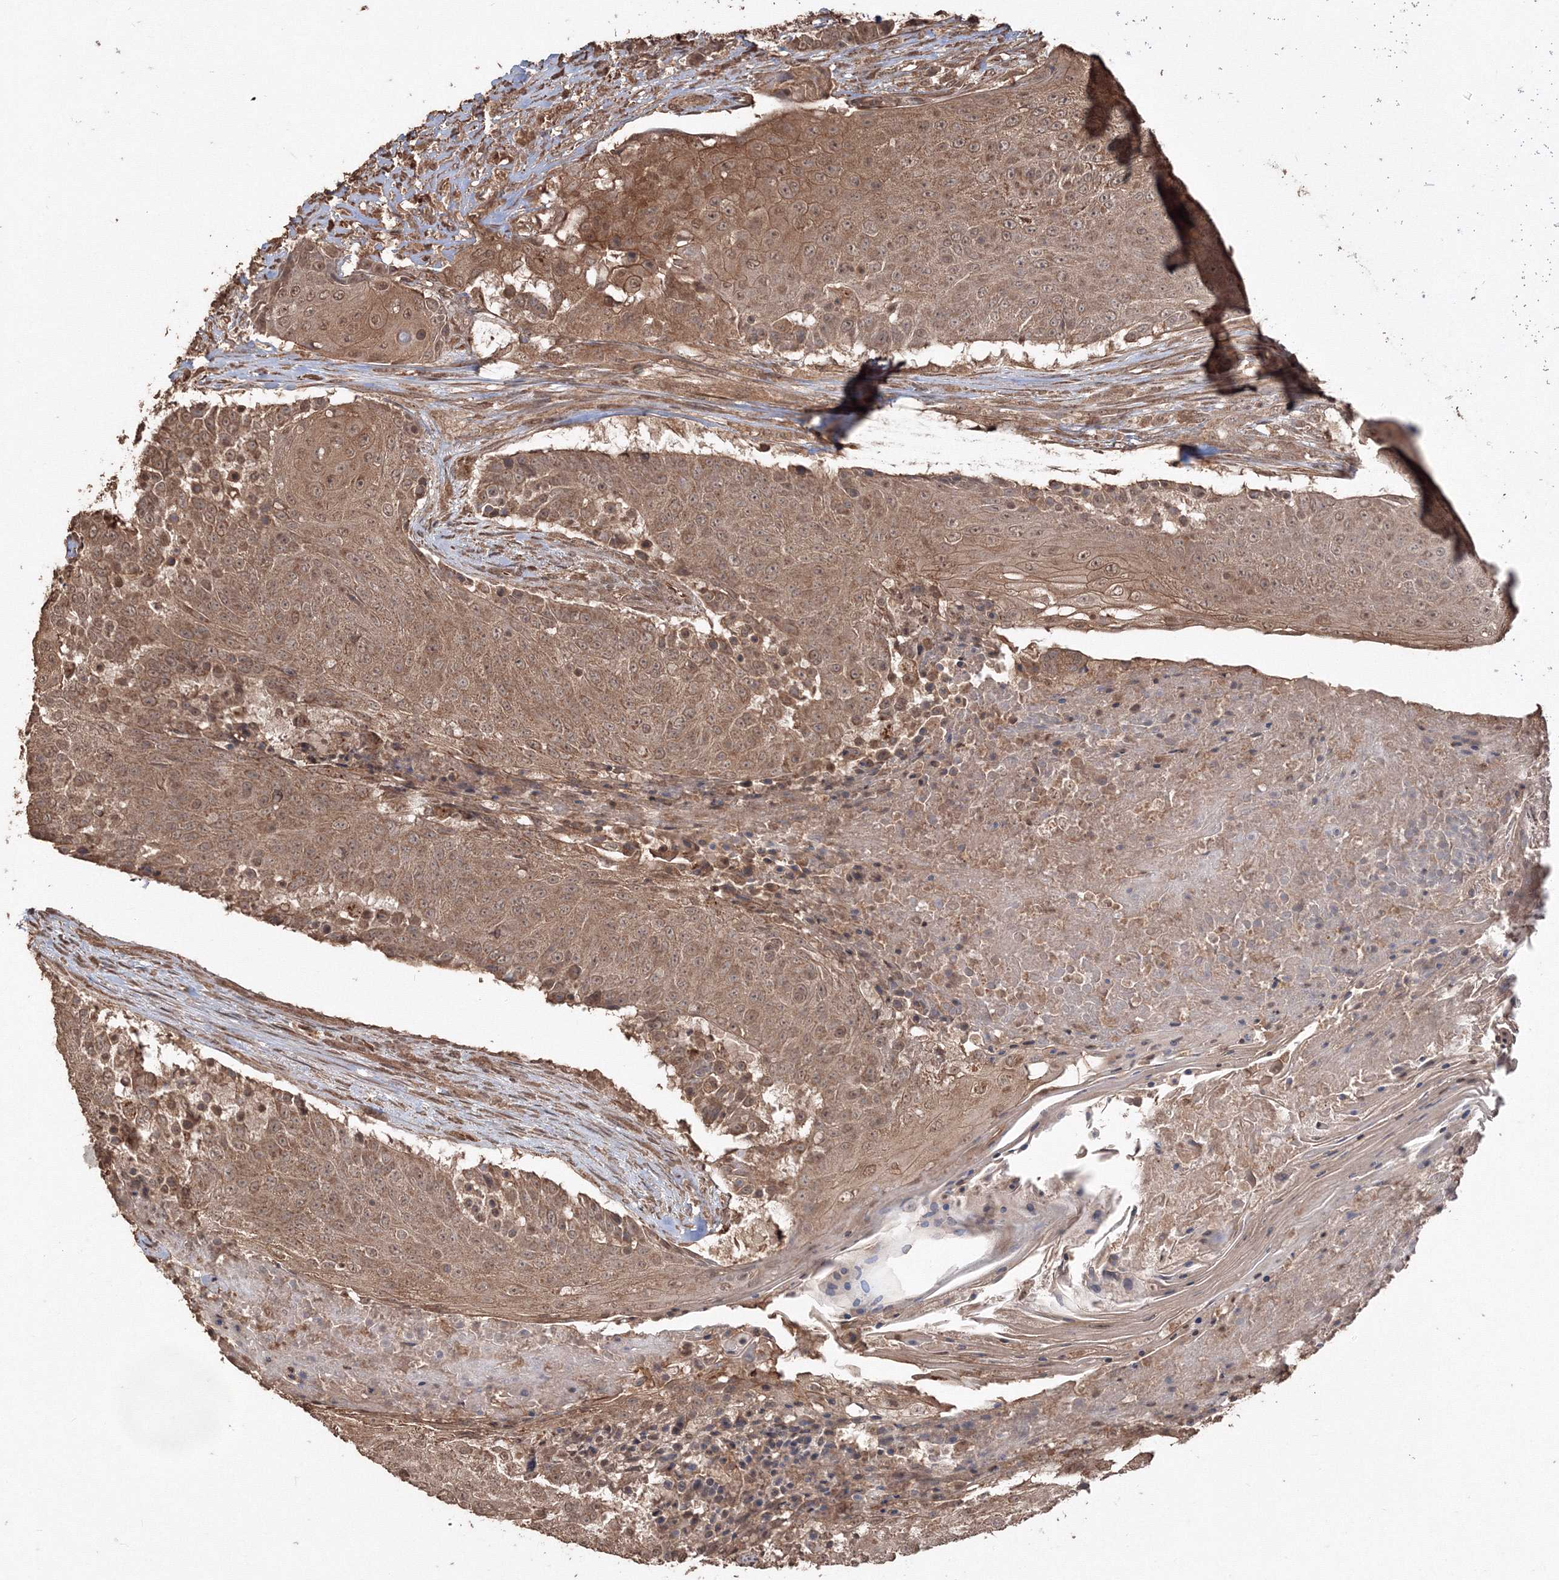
{"staining": {"intensity": "moderate", "quantity": ">75%", "location": "cytoplasmic/membranous"}, "tissue": "urothelial cancer", "cell_type": "Tumor cells", "image_type": "cancer", "snomed": [{"axis": "morphology", "description": "Urothelial carcinoma, High grade"}, {"axis": "topography", "description": "Urinary bladder"}], "caption": "About >75% of tumor cells in human high-grade urothelial carcinoma show moderate cytoplasmic/membranous protein expression as visualized by brown immunohistochemical staining.", "gene": "CCDC122", "patient": {"sex": "female", "age": 63}}